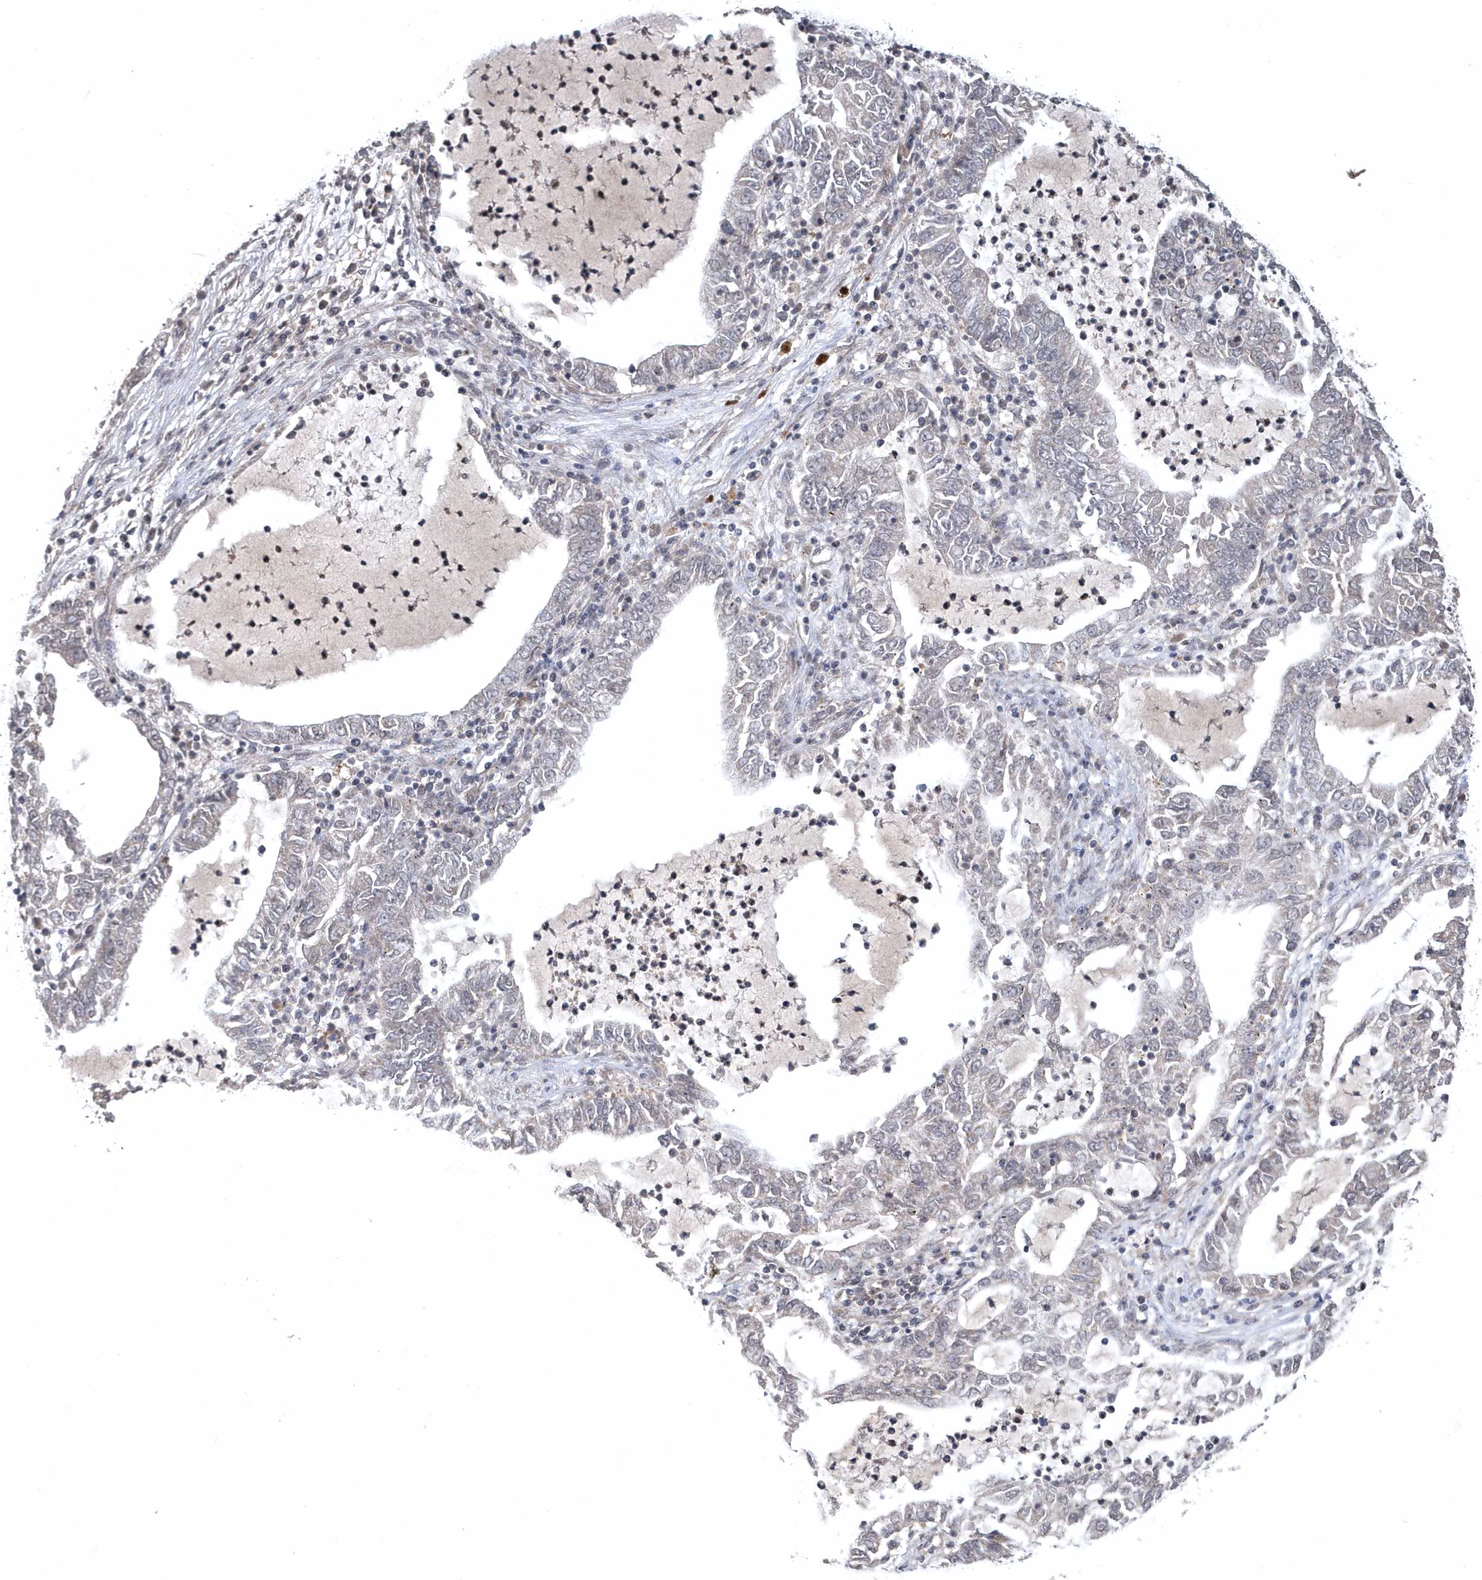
{"staining": {"intensity": "negative", "quantity": "none", "location": "none"}, "tissue": "lung cancer", "cell_type": "Tumor cells", "image_type": "cancer", "snomed": [{"axis": "morphology", "description": "Adenocarcinoma, NOS"}, {"axis": "topography", "description": "Lung"}], "caption": "A micrograph of adenocarcinoma (lung) stained for a protein shows no brown staining in tumor cells.", "gene": "HMGCS1", "patient": {"sex": "female", "age": 51}}